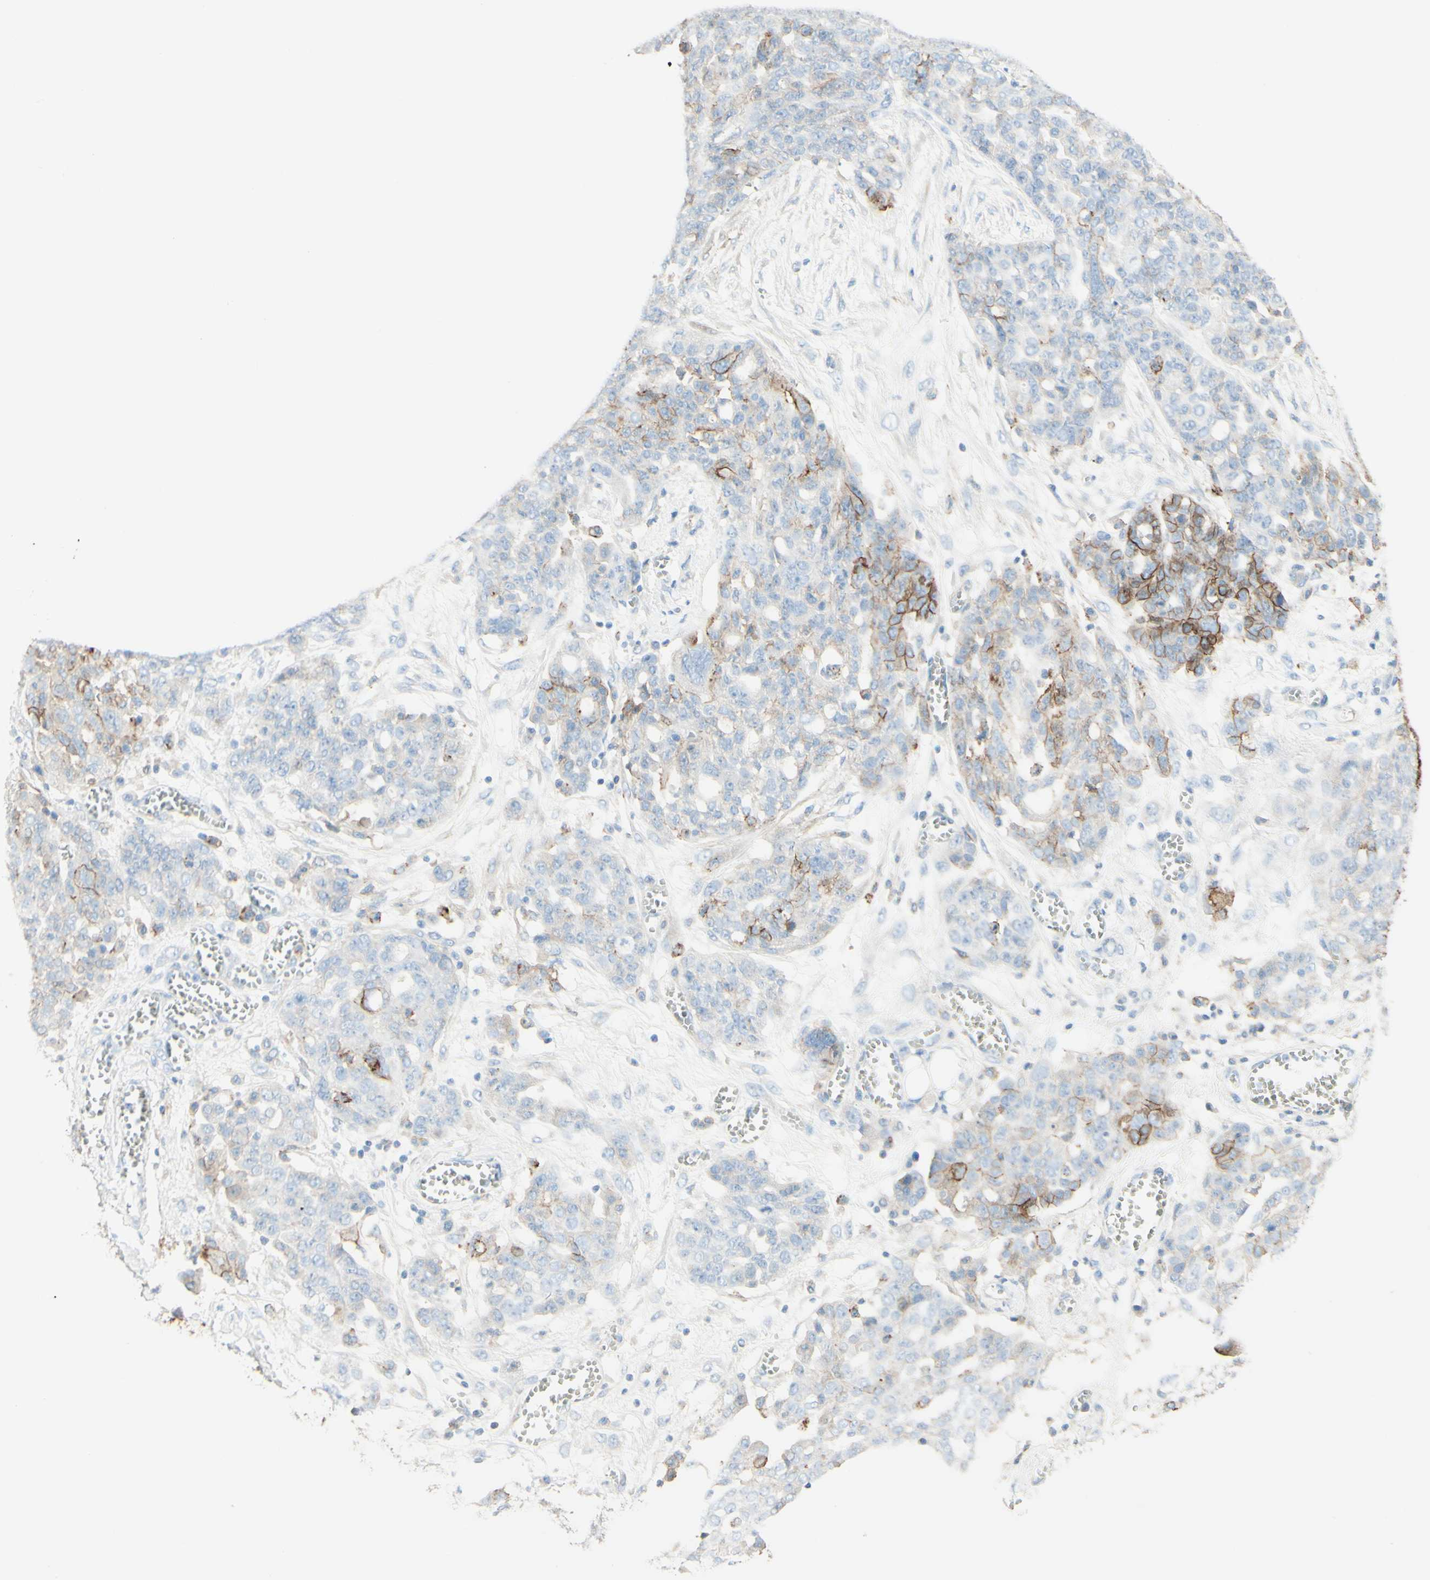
{"staining": {"intensity": "moderate", "quantity": "<25%", "location": "cytoplasmic/membranous"}, "tissue": "ovarian cancer", "cell_type": "Tumor cells", "image_type": "cancer", "snomed": [{"axis": "morphology", "description": "Cystadenocarcinoma, serous, NOS"}, {"axis": "topography", "description": "Soft tissue"}, {"axis": "topography", "description": "Ovary"}], "caption": "Protein positivity by IHC displays moderate cytoplasmic/membranous positivity in approximately <25% of tumor cells in ovarian serous cystadenocarcinoma.", "gene": "ALCAM", "patient": {"sex": "female", "age": 57}}